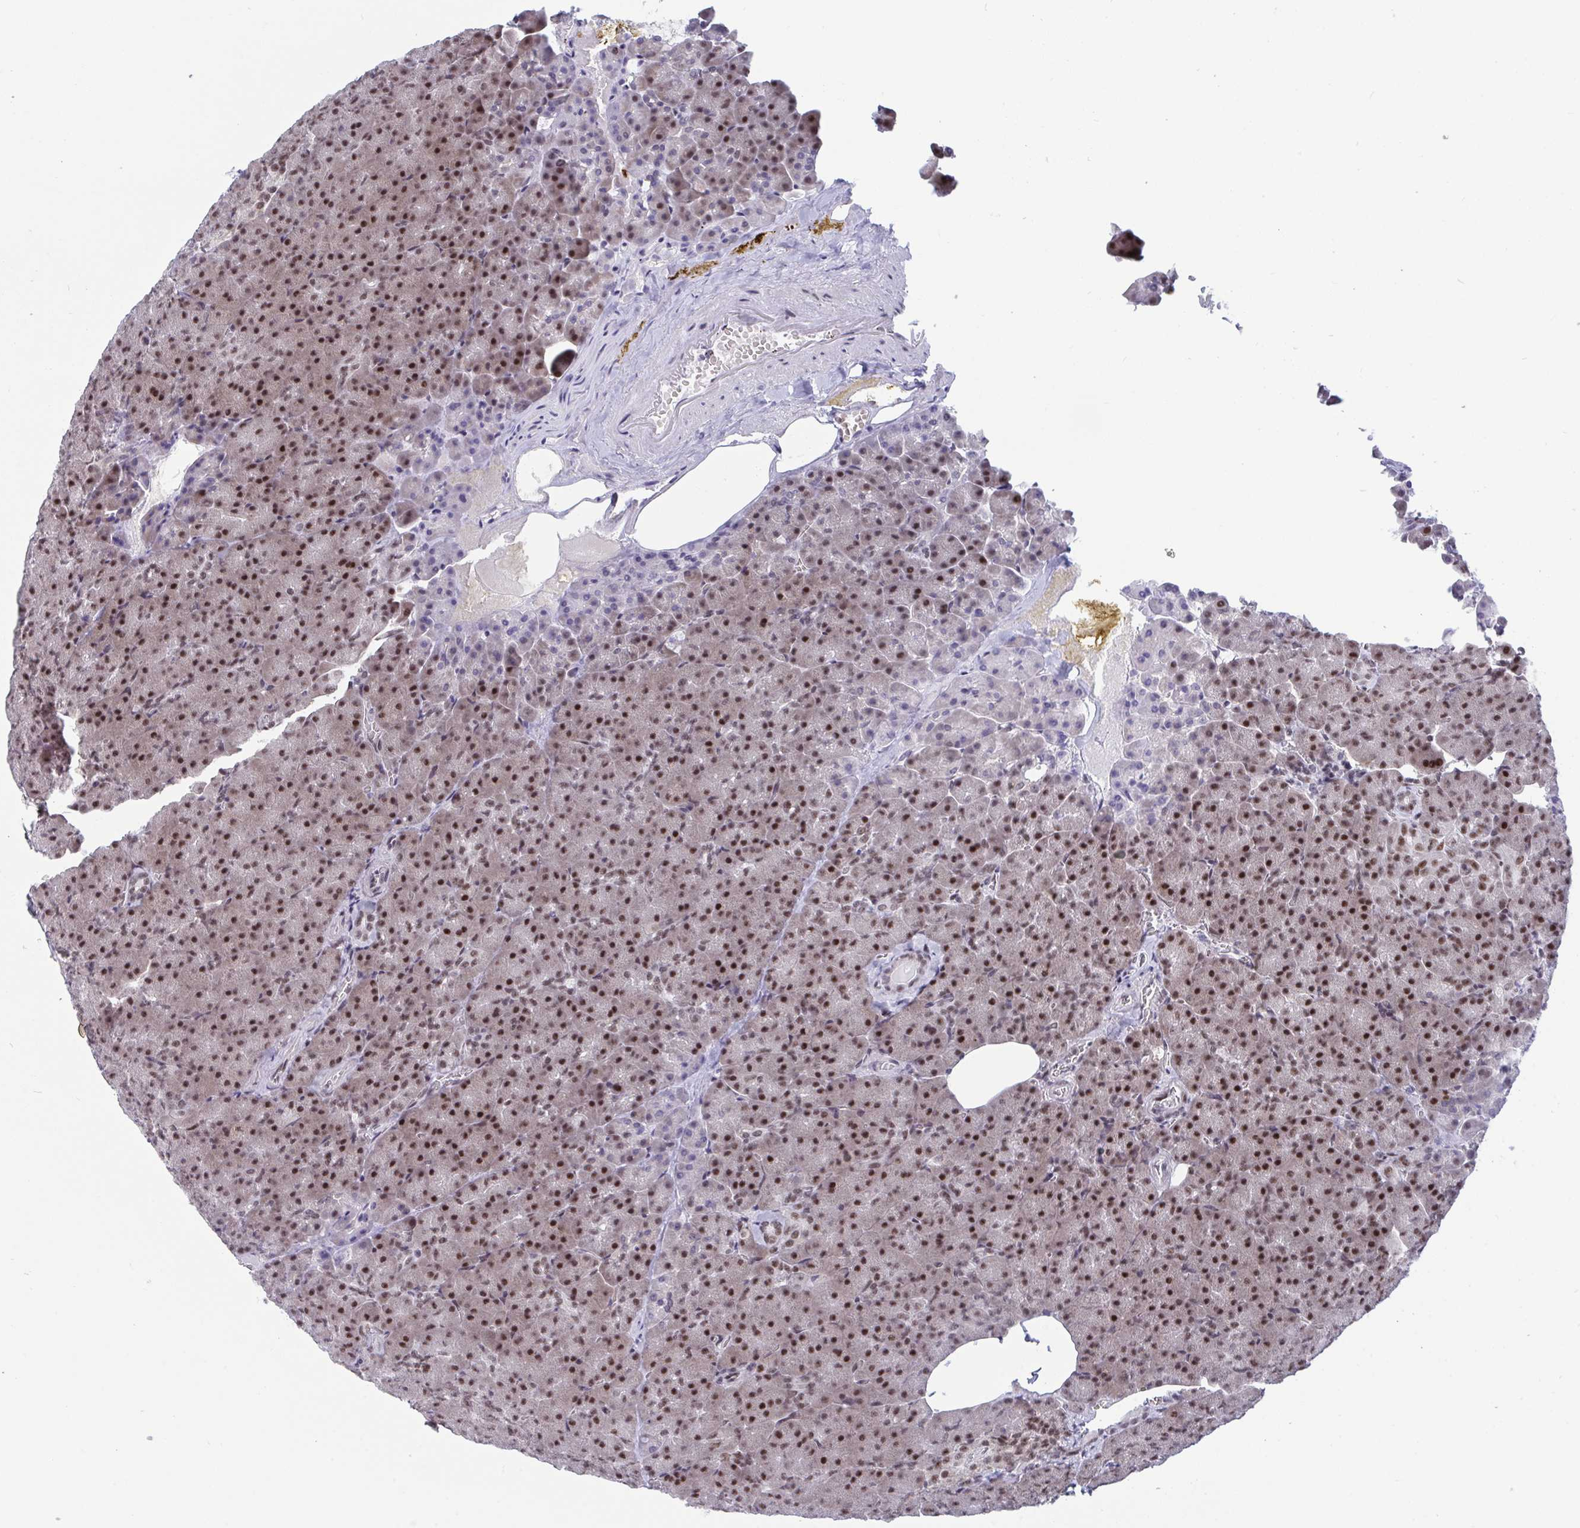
{"staining": {"intensity": "strong", "quantity": ">75%", "location": "nuclear"}, "tissue": "pancreas", "cell_type": "Exocrine glandular cells", "image_type": "normal", "snomed": [{"axis": "morphology", "description": "Normal tissue, NOS"}, {"axis": "topography", "description": "Pancreas"}], "caption": "Immunohistochemistry (IHC) staining of unremarkable pancreas, which exhibits high levels of strong nuclear positivity in approximately >75% of exocrine glandular cells indicating strong nuclear protein positivity. The staining was performed using DAB (3,3'-diaminobenzidine) (brown) for protein detection and nuclei were counterstained in hematoxylin (blue).", "gene": "WBP11", "patient": {"sex": "female", "age": 74}}